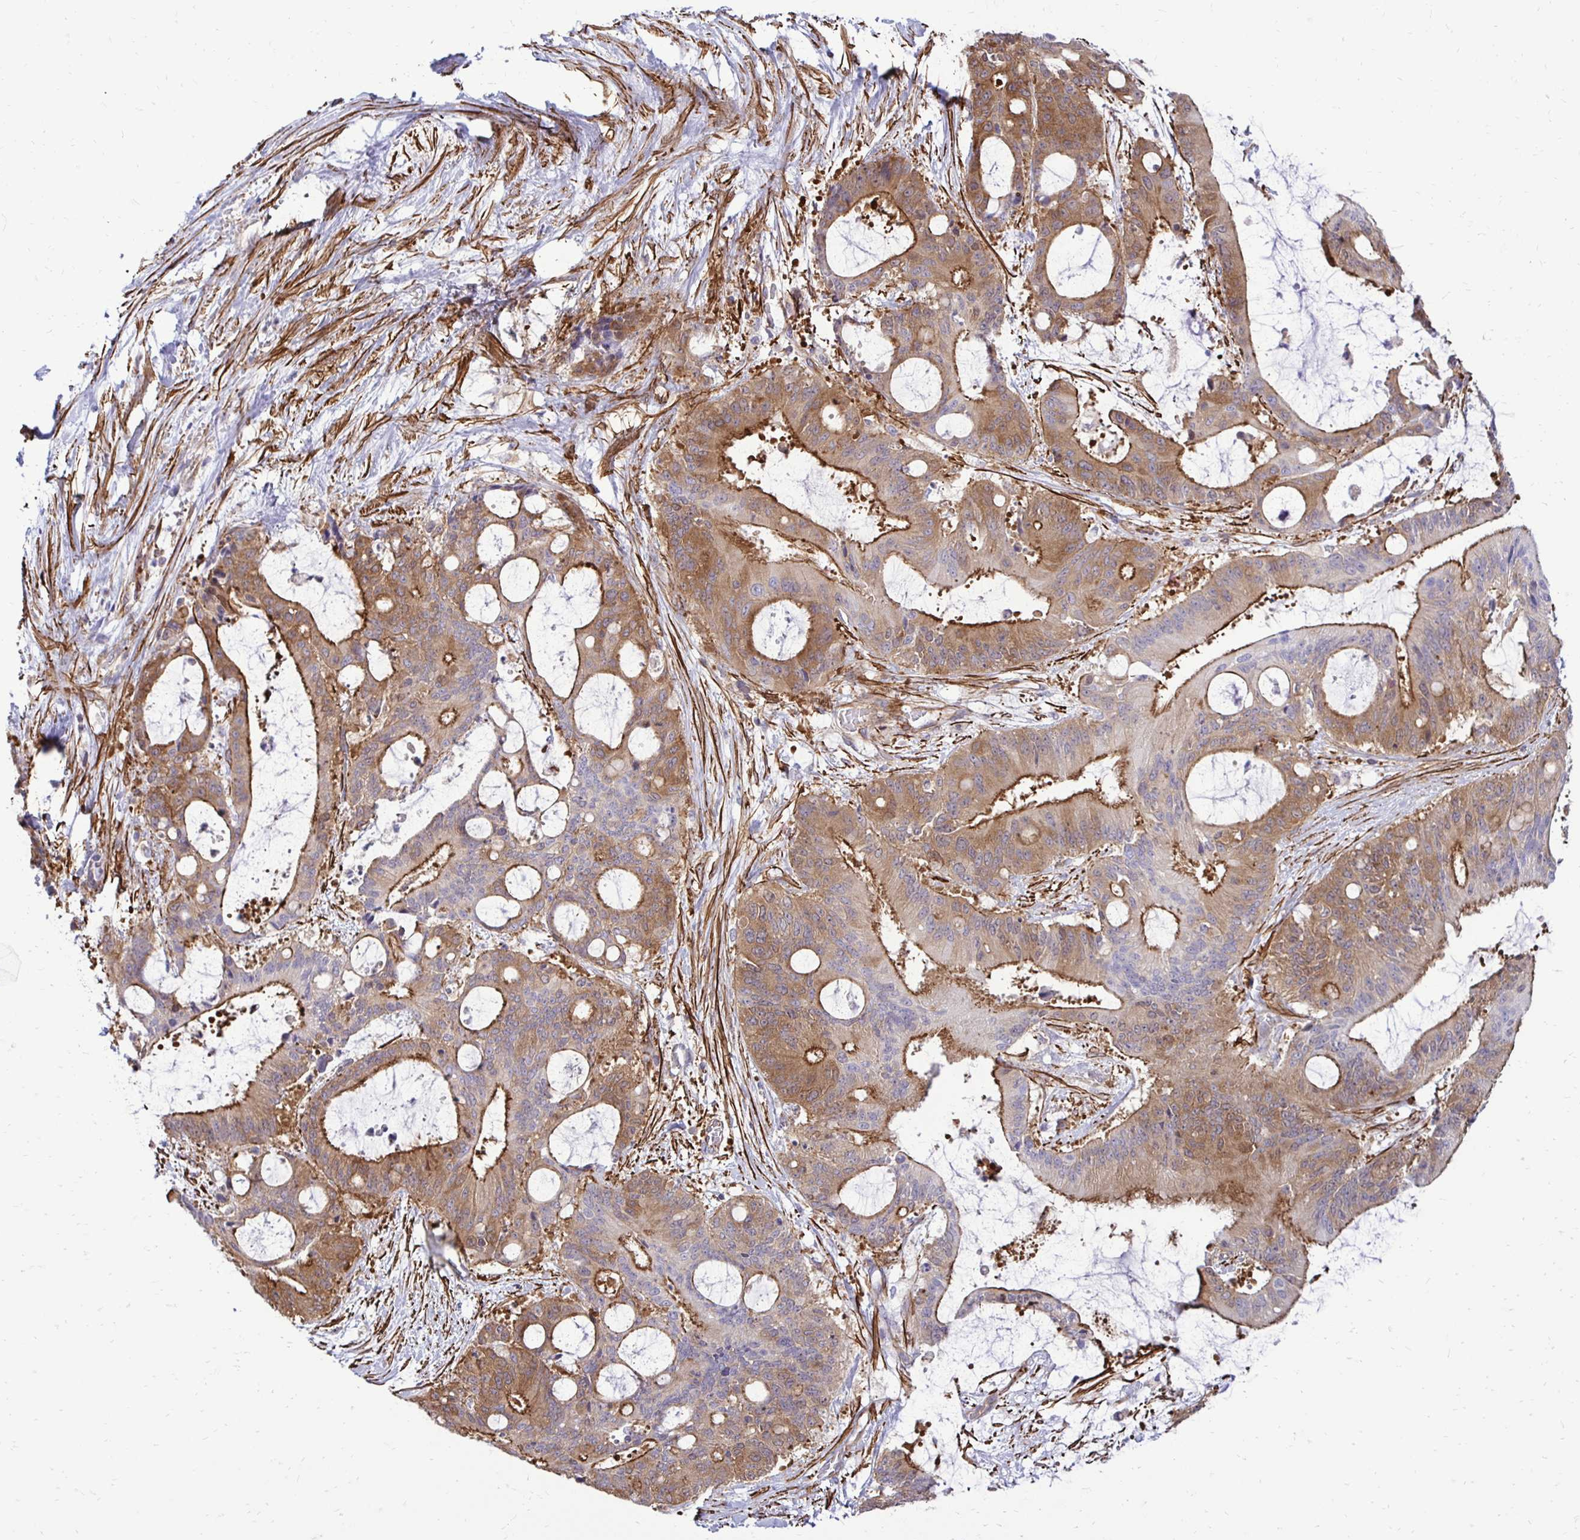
{"staining": {"intensity": "moderate", "quantity": ">75%", "location": "cytoplasmic/membranous"}, "tissue": "liver cancer", "cell_type": "Tumor cells", "image_type": "cancer", "snomed": [{"axis": "morphology", "description": "Normal tissue, NOS"}, {"axis": "morphology", "description": "Cholangiocarcinoma"}, {"axis": "topography", "description": "Liver"}, {"axis": "topography", "description": "Peripheral nerve tissue"}], "caption": "An immunohistochemistry (IHC) histopathology image of neoplastic tissue is shown. Protein staining in brown highlights moderate cytoplasmic/membranous positivity in liver cholangiocarcinoma within tumor cells. Using DAB (brown) and hematoxylin (blue) stains, captured at high magnification using brightfield microscopy.", "gene": "CTPS1", "patient": {"sex": "female", "age": 73}}